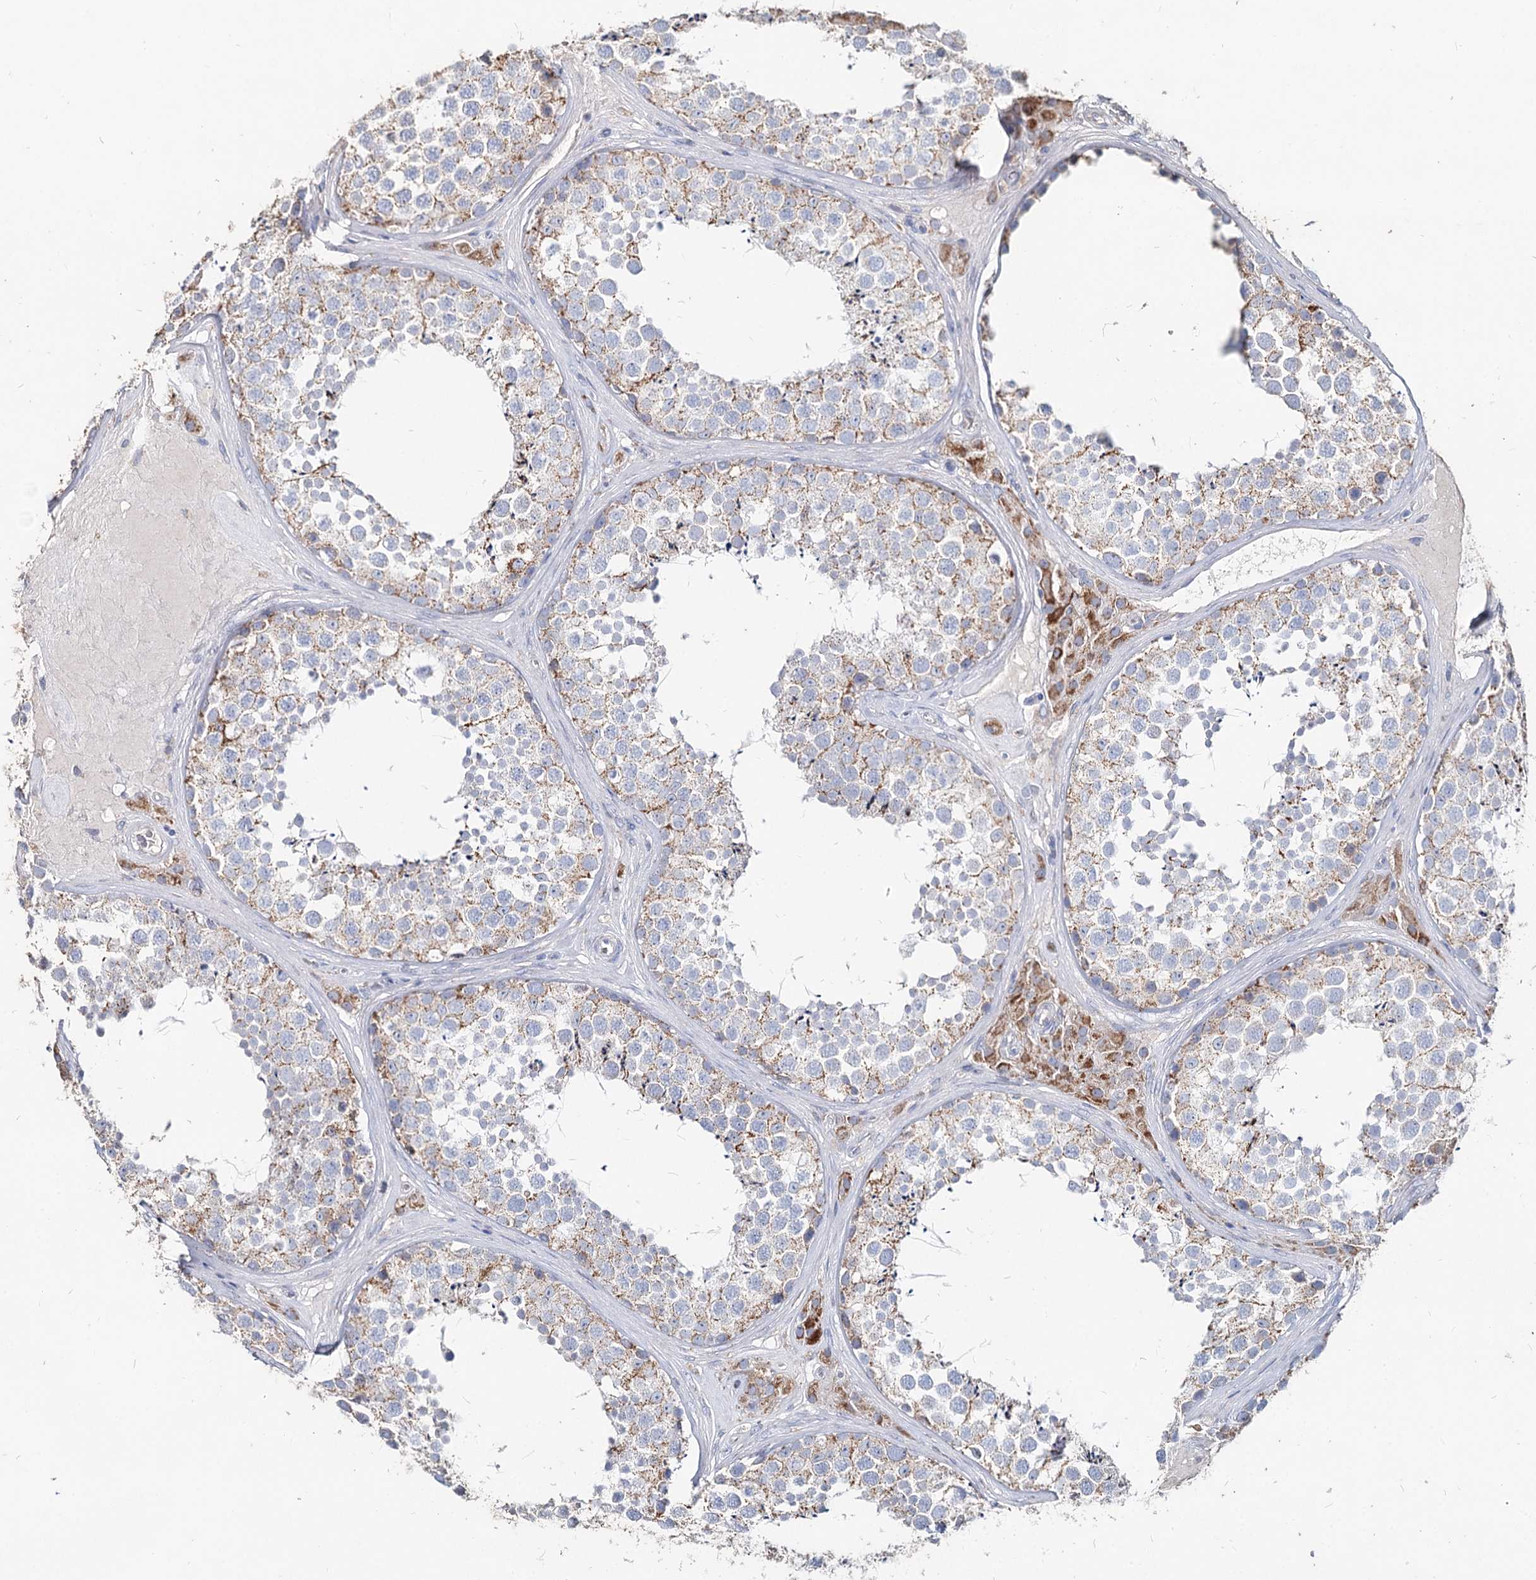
{"staining": {"intensity": "weak", "quantity": "25%-75%", "location": "cytoplasmic/membranous"}, "tissue": "testis", "cell_type": "Cells in seminiferous ducts", "image_type": "normal", "snomed": [{"axis": "morphology", "description": "Normal tissue, NOS"}, {"axis": "topography", "description": "Testis"}], "caption": "Immunohistochemistry image of unremarkable testis: testis stained using immunohistochemistry exhibits low levels of weak protein expression localized specifically in the cytoplasmic/membranous of cells in seminiferous ducts, appearing as a cytoplasmic/membranous brown color.", "gene": "MCCC2", "patient": {"sex": "male", "age": 46}}